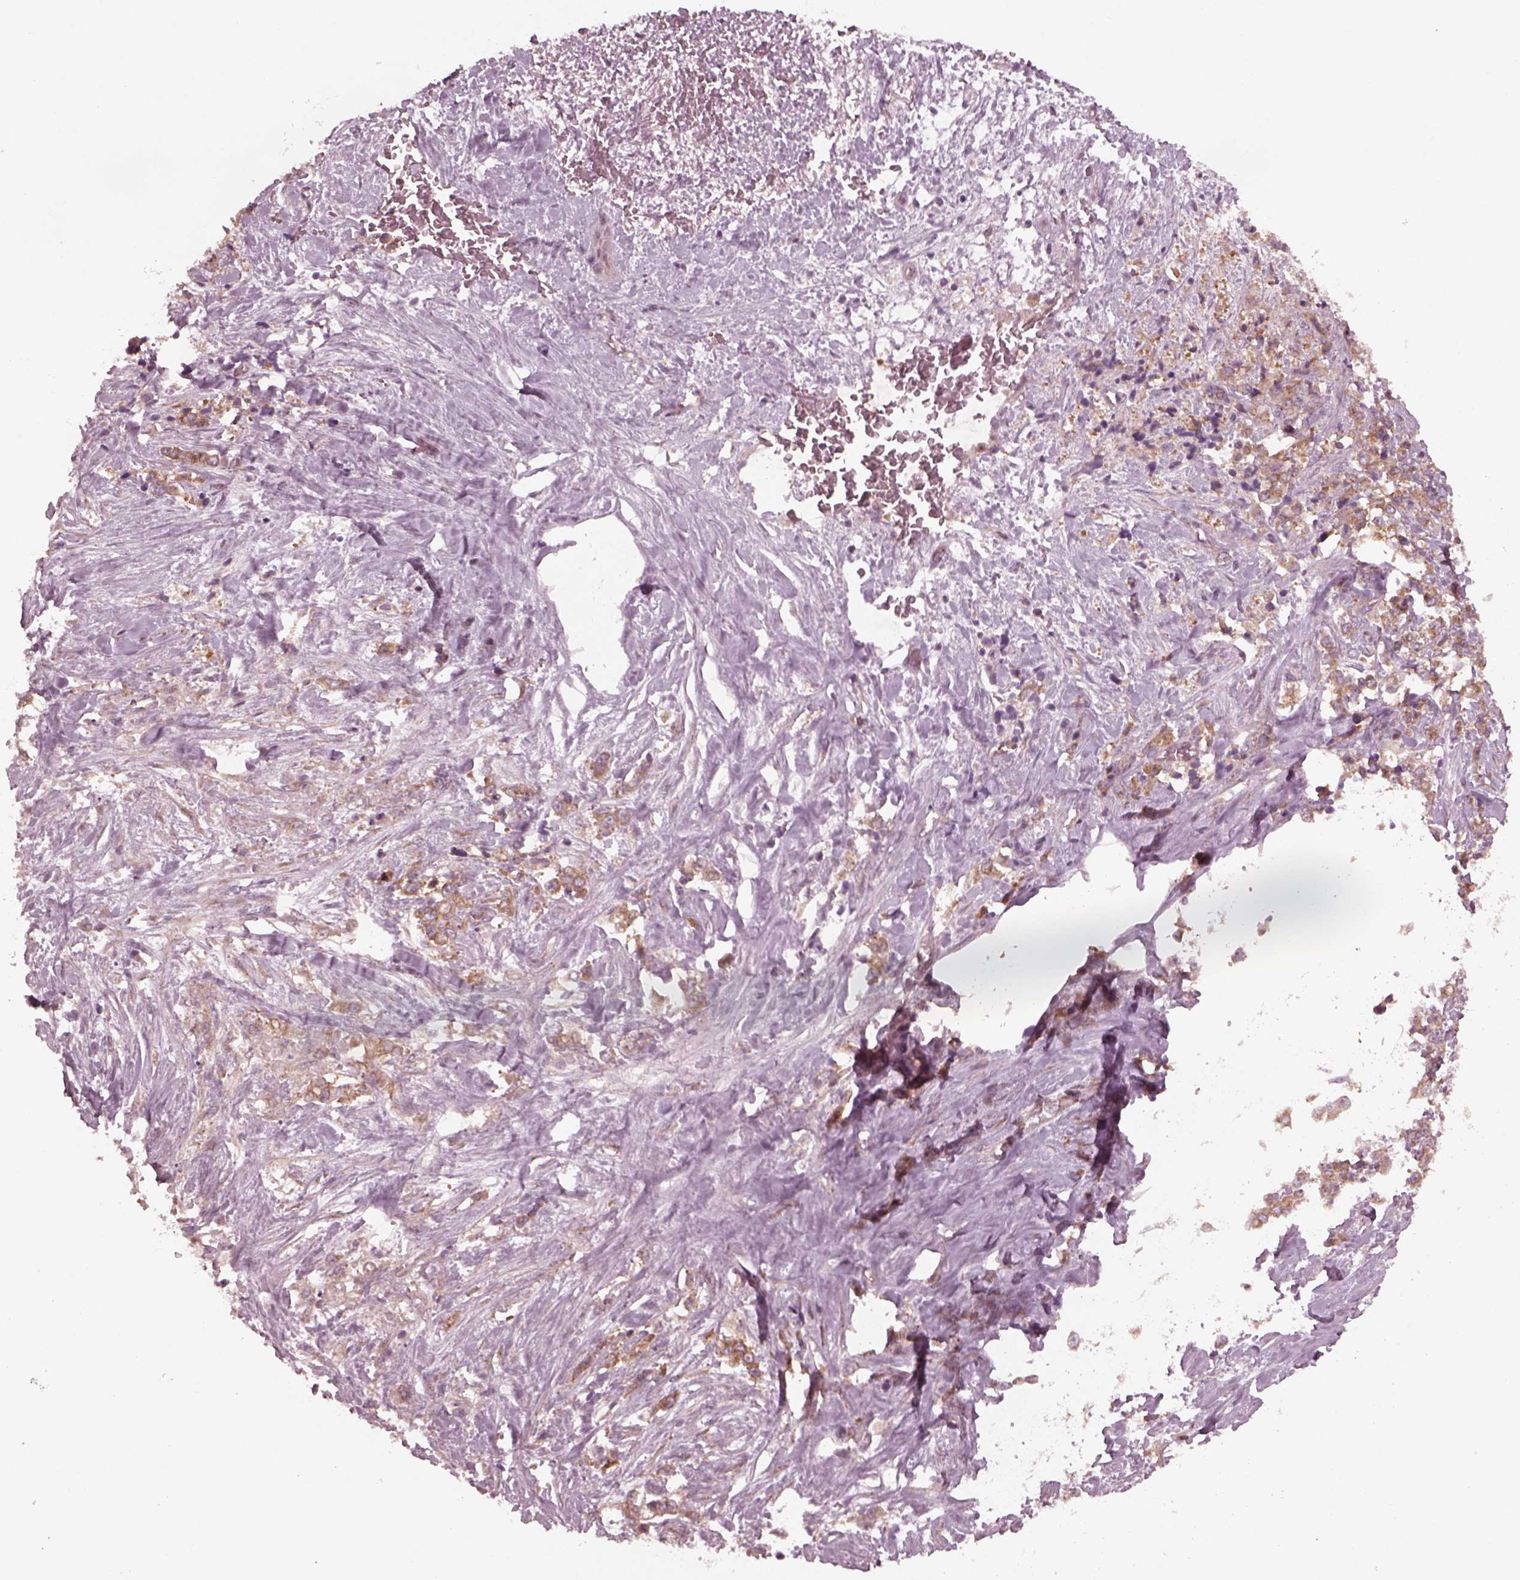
{"staining": {"intensity": "moderate", "quantity": ">75%", "location": "cytoplasmic/membranous"}, "tissue": "stomach cancer", "cell_type": "Tumor cells", "image_type": "cancer", "snomed": [{"axis": "morphology", "description": "Adenocarcinoma, NOS"}, {"axis": "topography", "description": "Stomach"}], "caption": "Protein expression analysis of adenocarcinoma (stomach) displays moderate cytoplasmic/membranous staining in approximately >75% of tumor cells.", "gene": "TUBG1", "patient": {"sex": "female", "age": 76}}